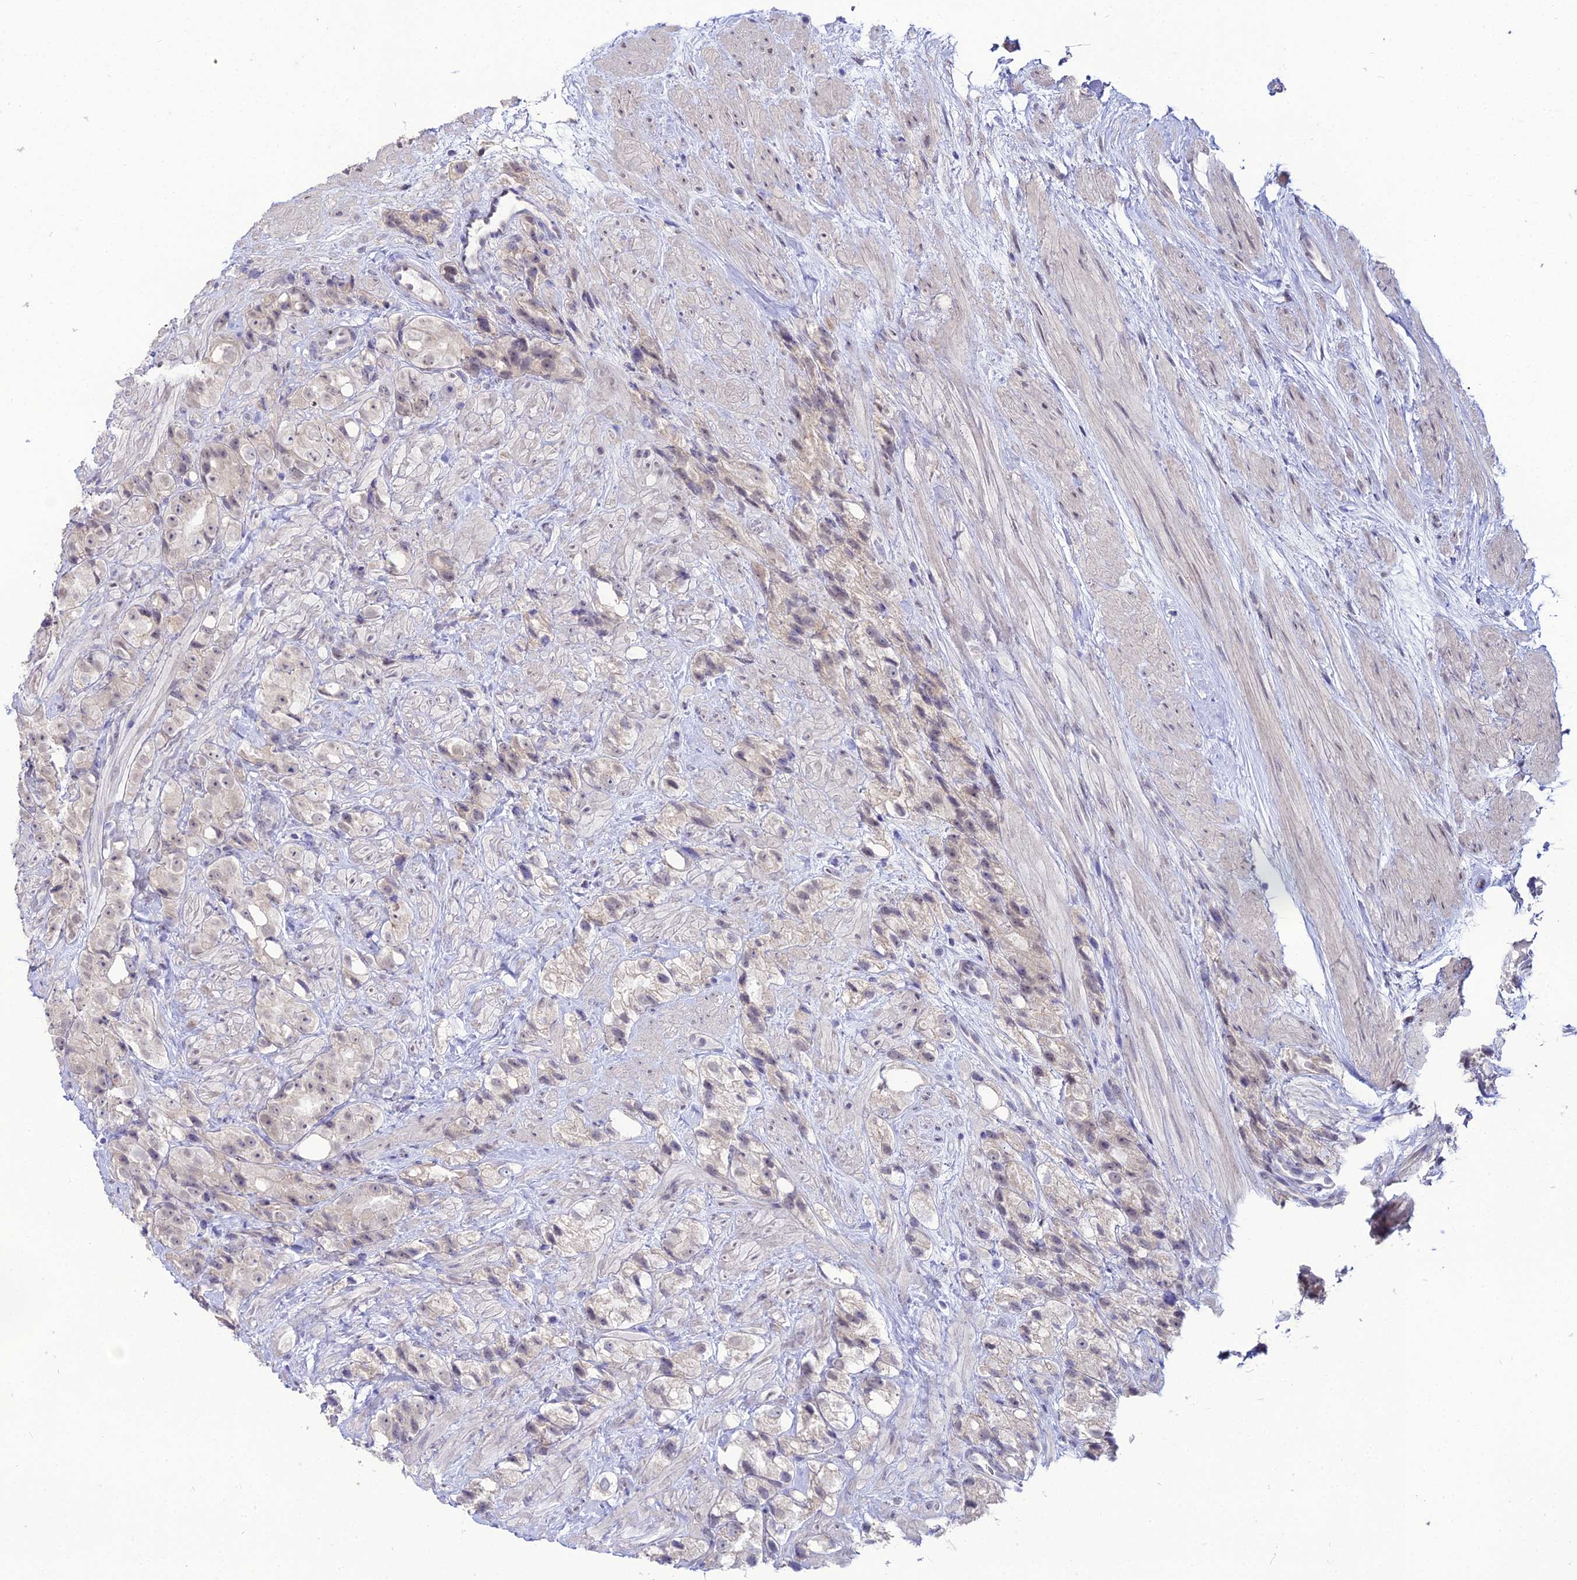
{"staining": {"intensity": "negative", "quantity": "none", "location": "none"}, "tissue": "prostate cancer", "cell_type": "Tumor cells", "image_type": "cancer", "snomed": [{"axis": "morphology", "description": "Adenocarcinoma, NOS"}, {"axis": "topography", "description": "Prostate"}], "caption": "There is no significant staining in tumor cells of adenocarcinoma (prostate).", "gene": "TROAP", "patient": {"sex": "male", "age": 79}}